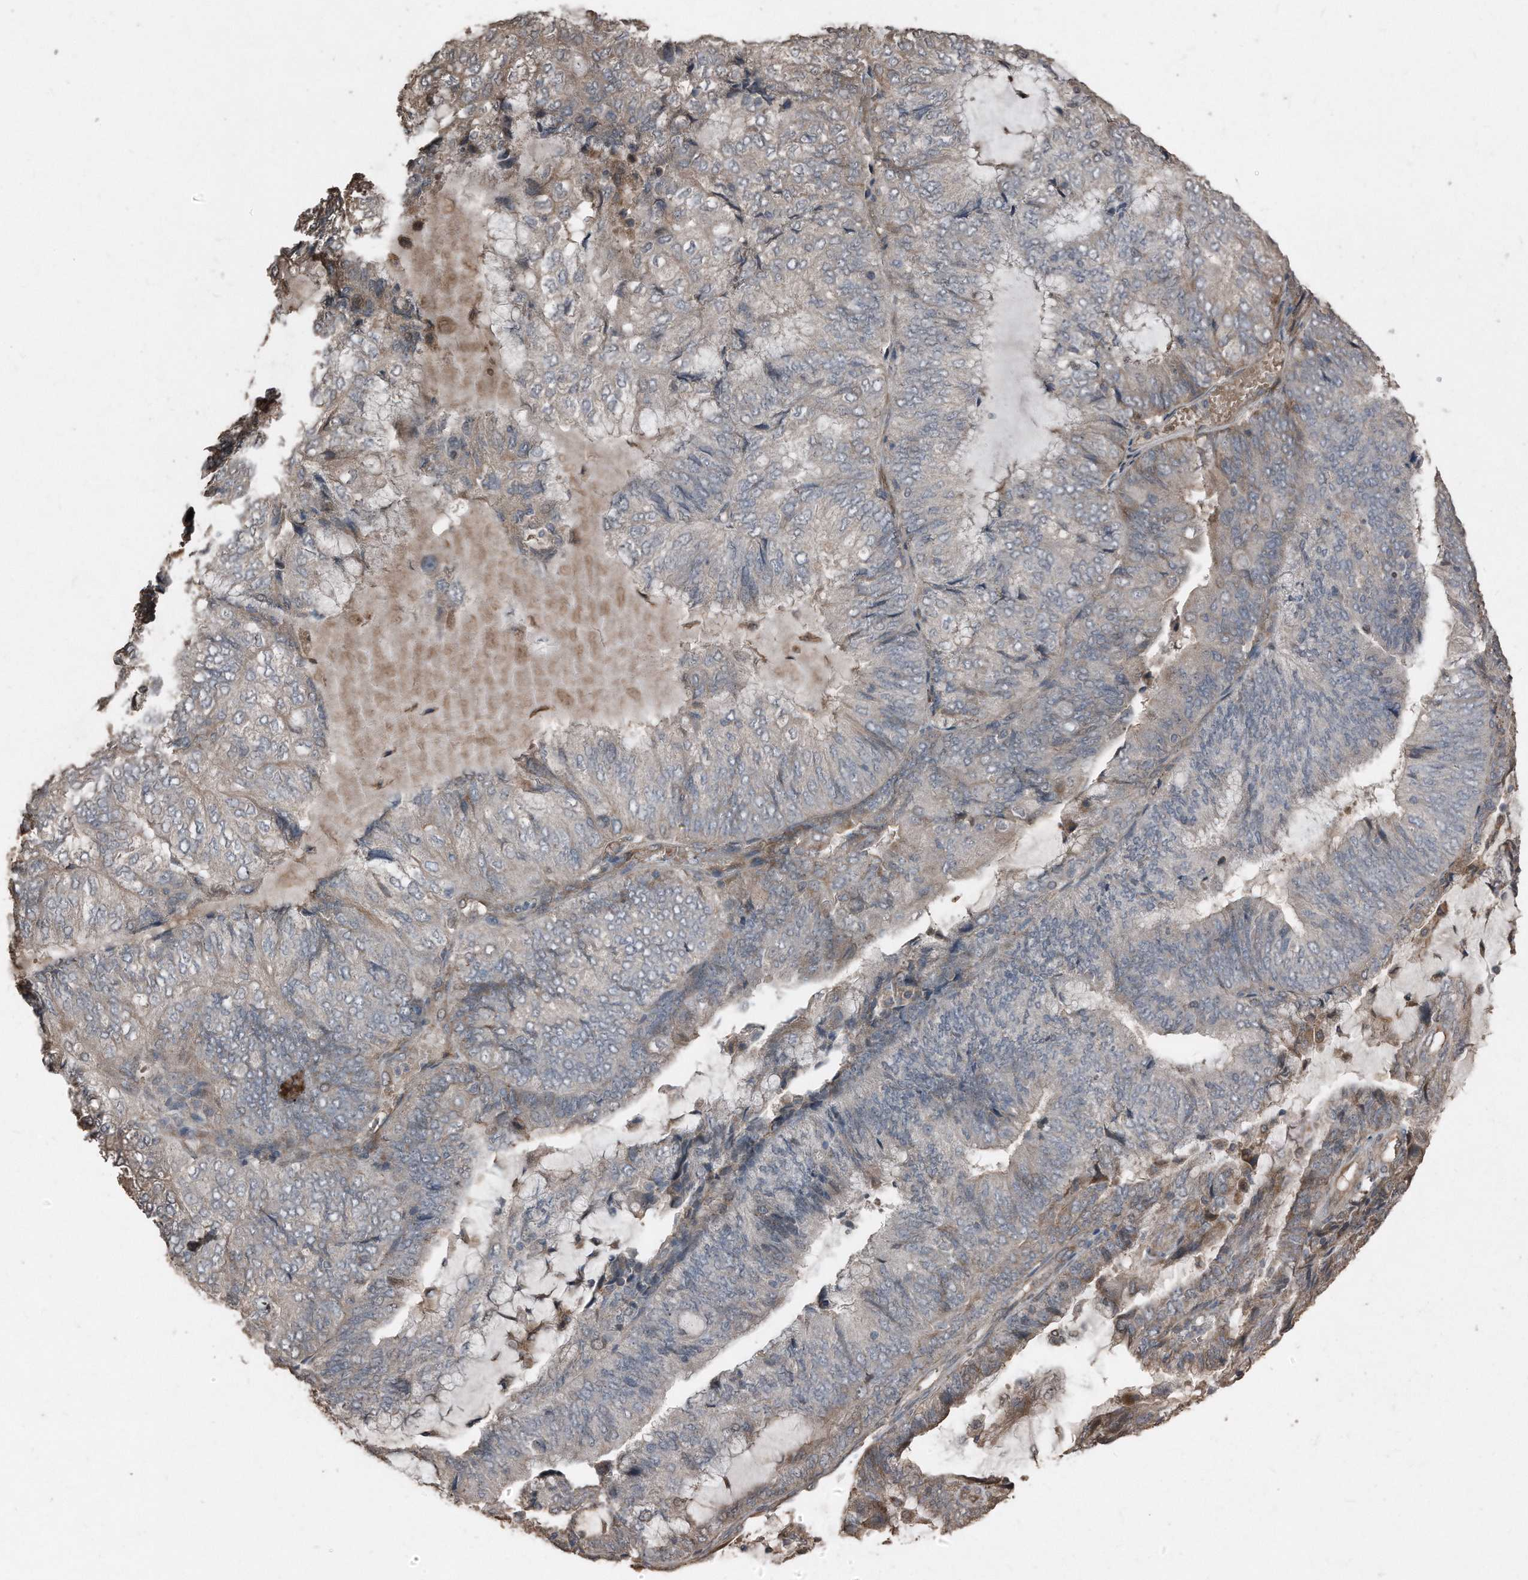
{"staining": {"intensity": "weak", "quantity": "<25%", "location": "cytoplasmic/membranous"}, "tissue": "endometrial cancer", "cell_type": "Tumor cells", "image_type": "cancer", "snomed": [{"axis": "morphology", "description": "Adenocarcinoma, NOS"}, {"axis": "topography", "description": "Endometrium"}], "caption": "Endometrial adenocarcinoma stained for a protein using IHC demonstrates no staining tumor cells.", "gene": "ANKRD10", "patient": {"sex": "female", "age": 81}}